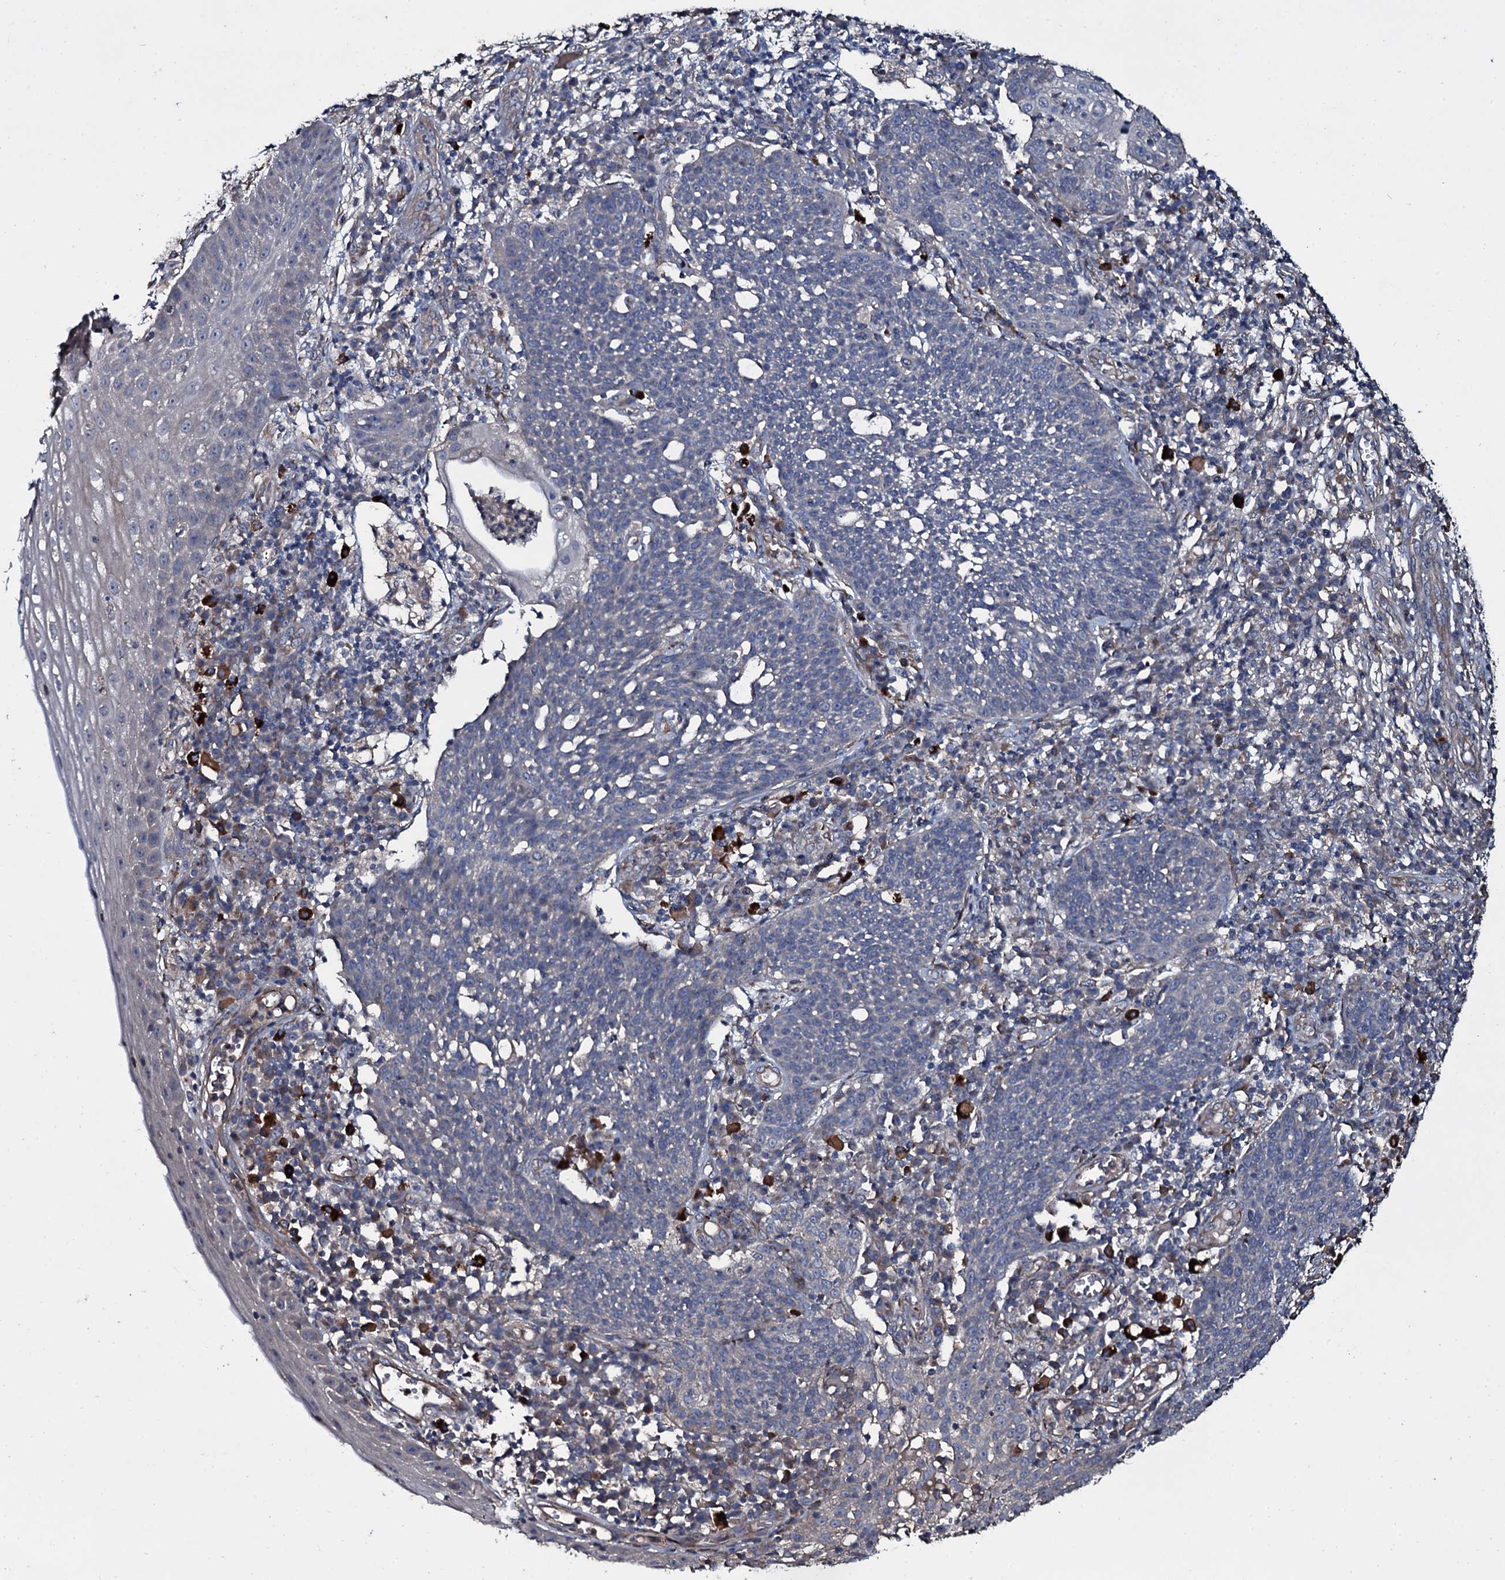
{"staining": {"intensity": "negative", "quantity": "none", "location": "none"}, "tissue": "cervical cancer", "cell_type": "Tumor cells", "image_type": "cancer", "snomed": [{"axis": "morphology", "description": "Squamous cell carcinoma, NOS"}, {"axis": "topography", "description": "Cervix"}], "caption": "Immunohistochemistry (IHC) image of human squamous cell carcinoma (cervical) stained for a protein (brown), which displays no positivity in tumor cells.", "gene": "WIPF3", "patient": {"sex": "female", "age": 34}}